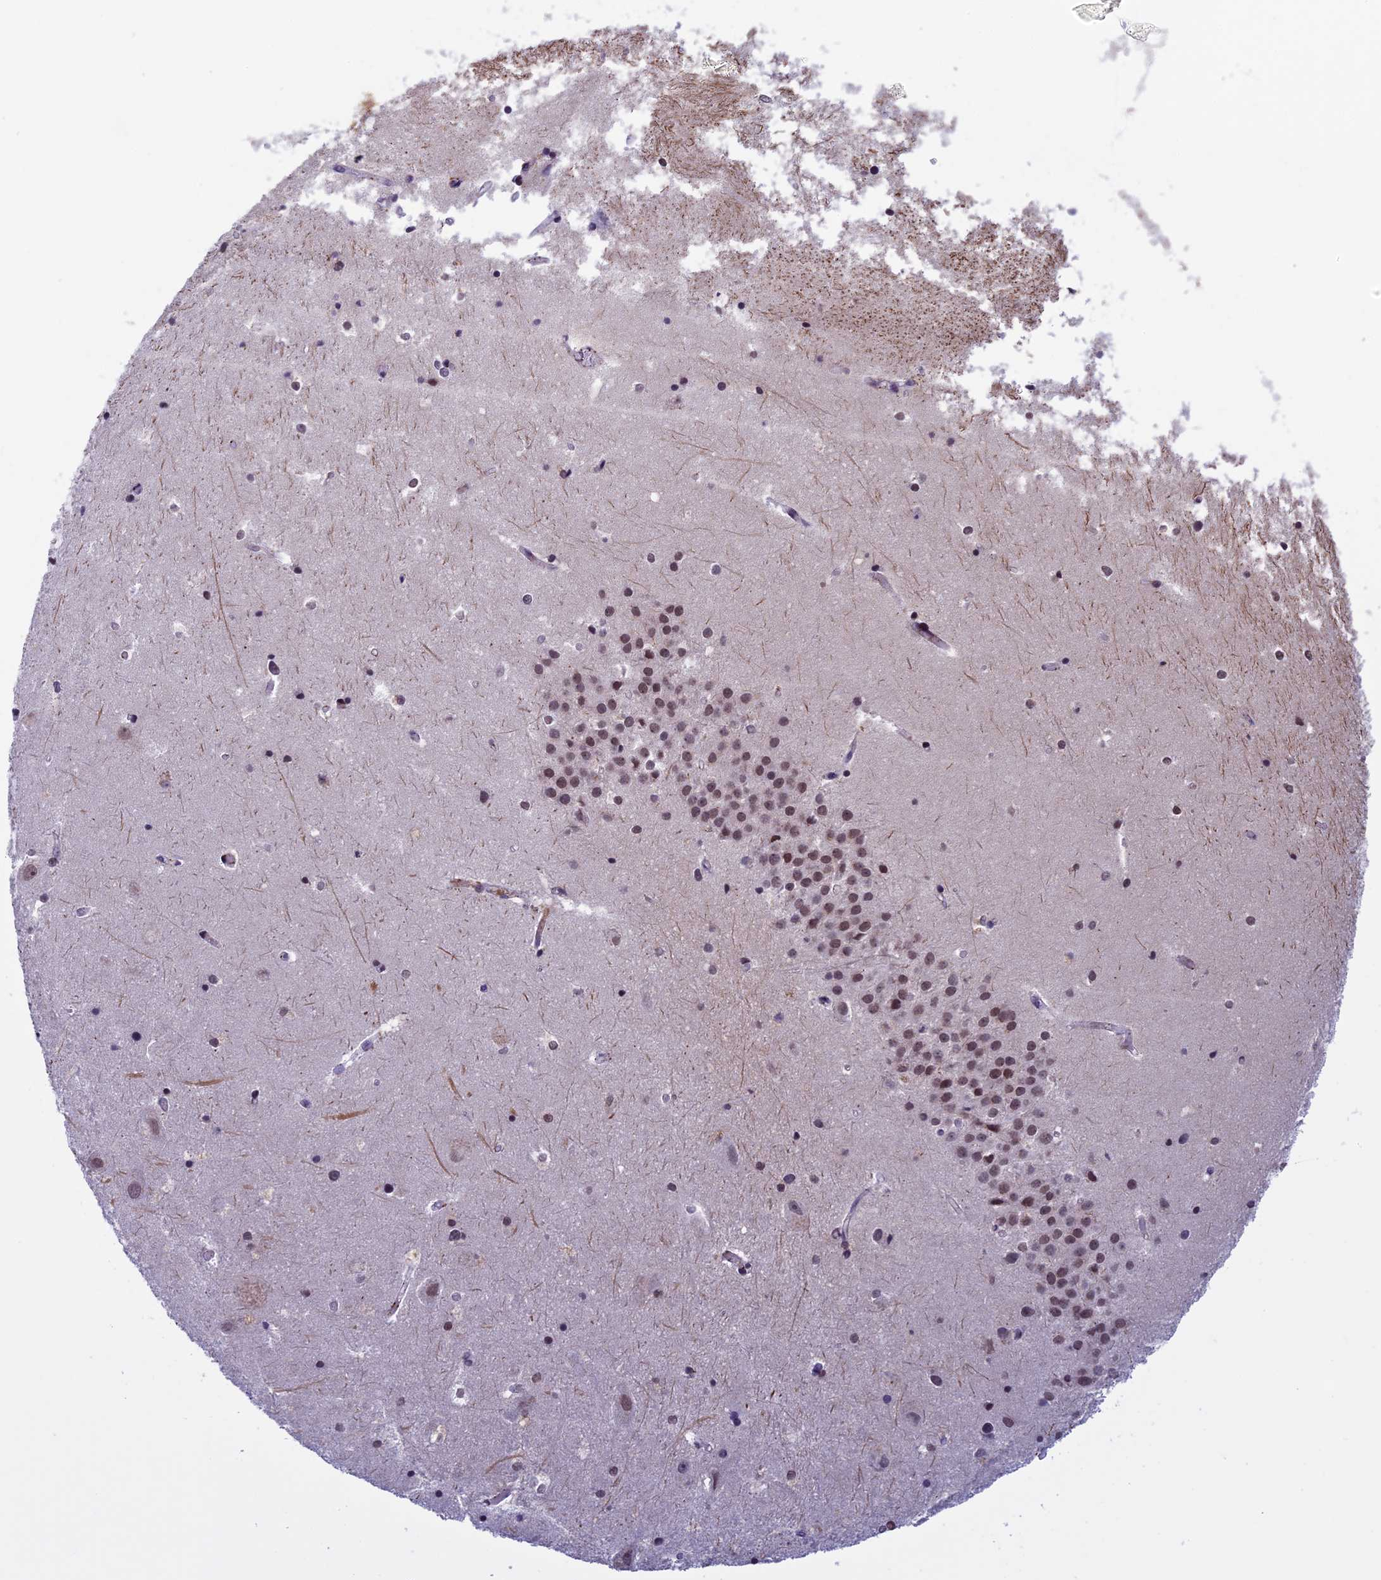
{"staining": {"intensity": "negative", "quantity": "none", "location": "none"}, "tissue": "hippocampus", "cell_type": "Glial cells", "image_type": "normal", "snomed": [{"axis": "morphology", "description": "Normal tissue, NOS"}, {"axis": "topography", "description": "Hippocampus"}], "caption": "Protein analysis of unremarkable hippocampus demonstrates no significant expression in glial cells.", "gene": "NIPBL", "patient": {"sex": "female", "age": 52}}